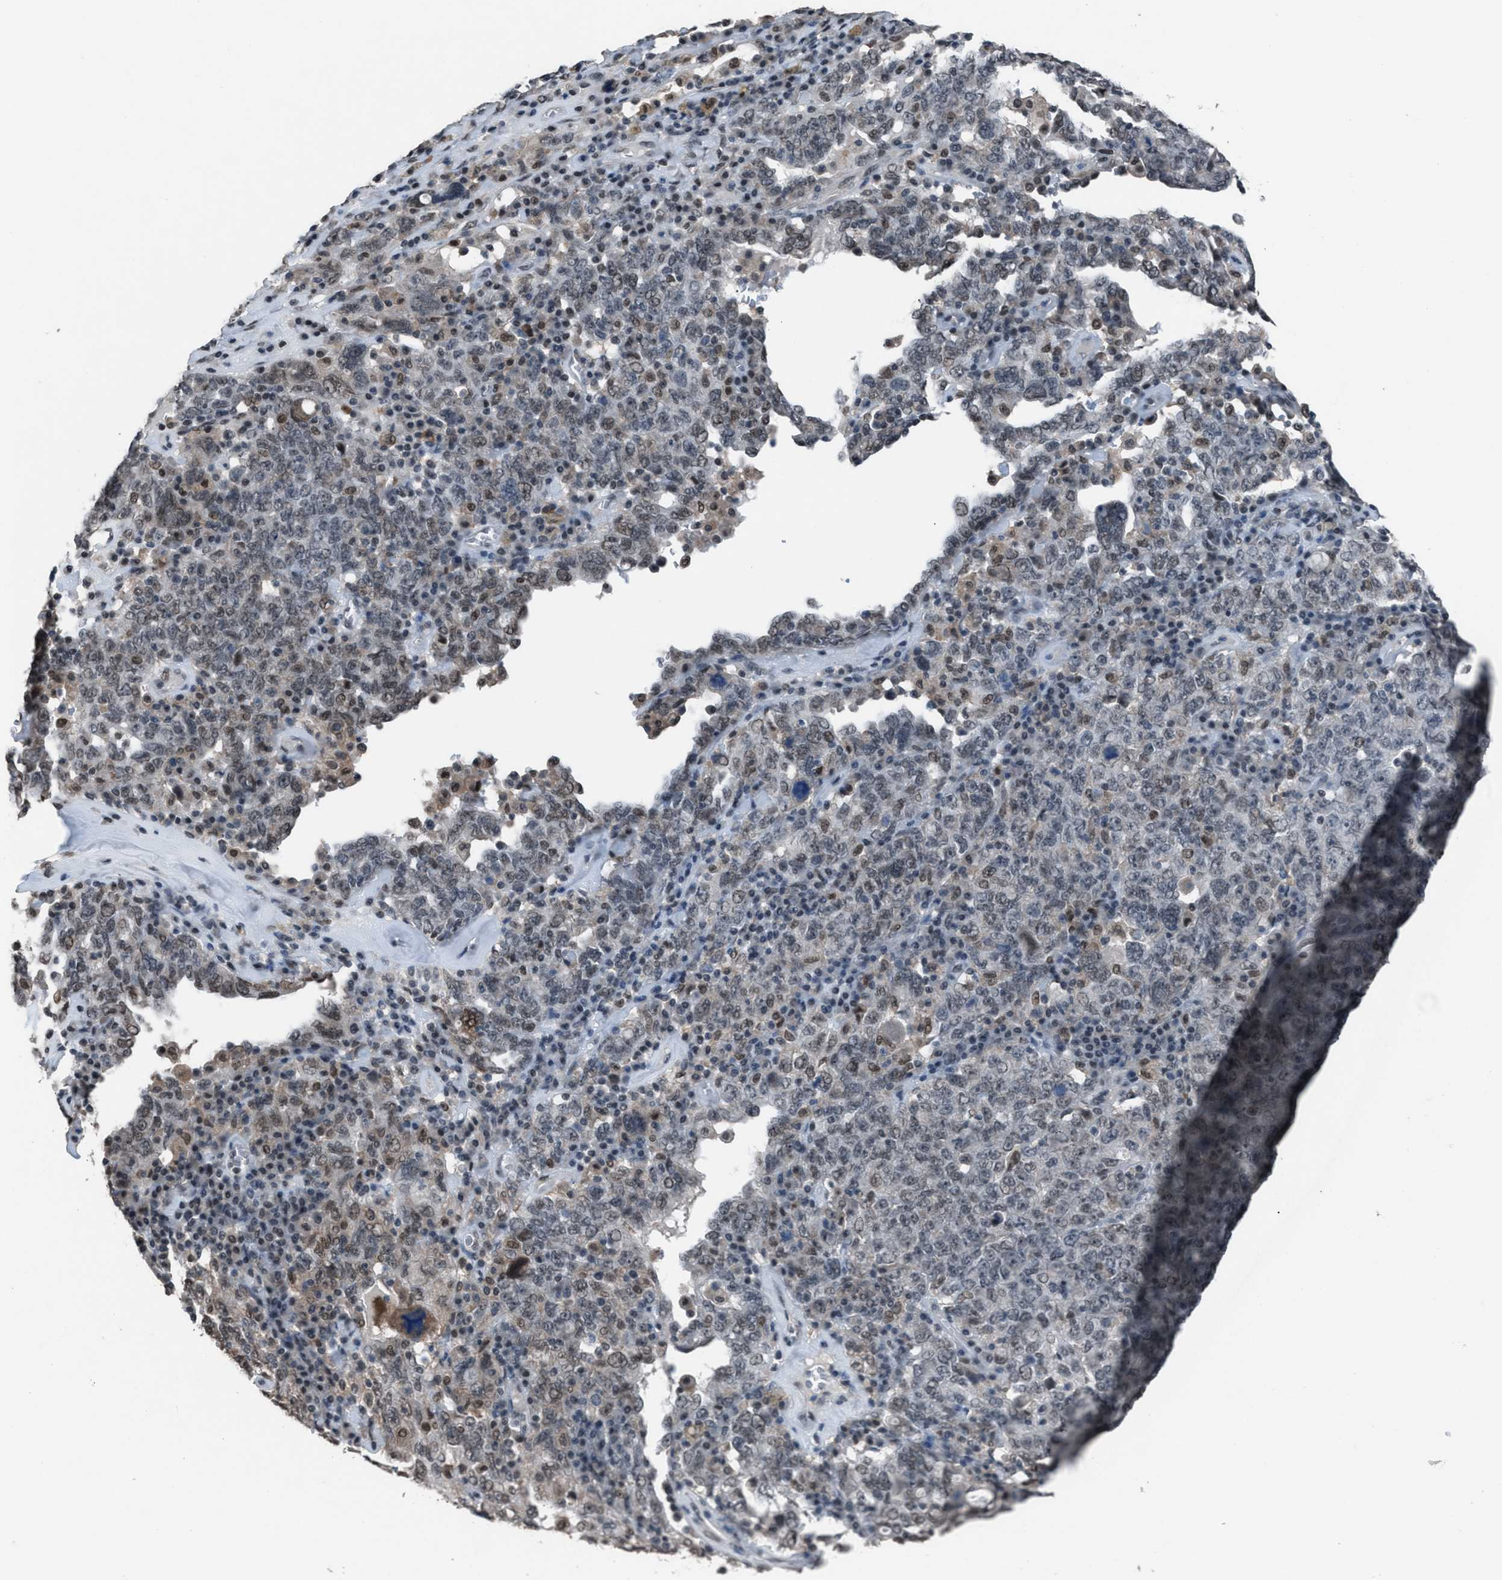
{"staining": {"intensity": "weak", "quantity": "25%-75%", "location": "nuclear"}, "tissue": "ovarian cancer", "cell_type": "Tumor cells", "image_type": "cancer", "snomed": [{"axis": "morphology", "description": "Carcinoma, endometroid"}, {"axis": "topography", "description": "Ovary"}], "caption": "Ovarian endometroid carcinoma stained with DAB immunohistochemistry (IHC) shows low levels of weak nuclear staining in approximately 25%-75% of tumor cells.", "gene": "ZNF276", "patient": {"sex": "female", "age": 62}}